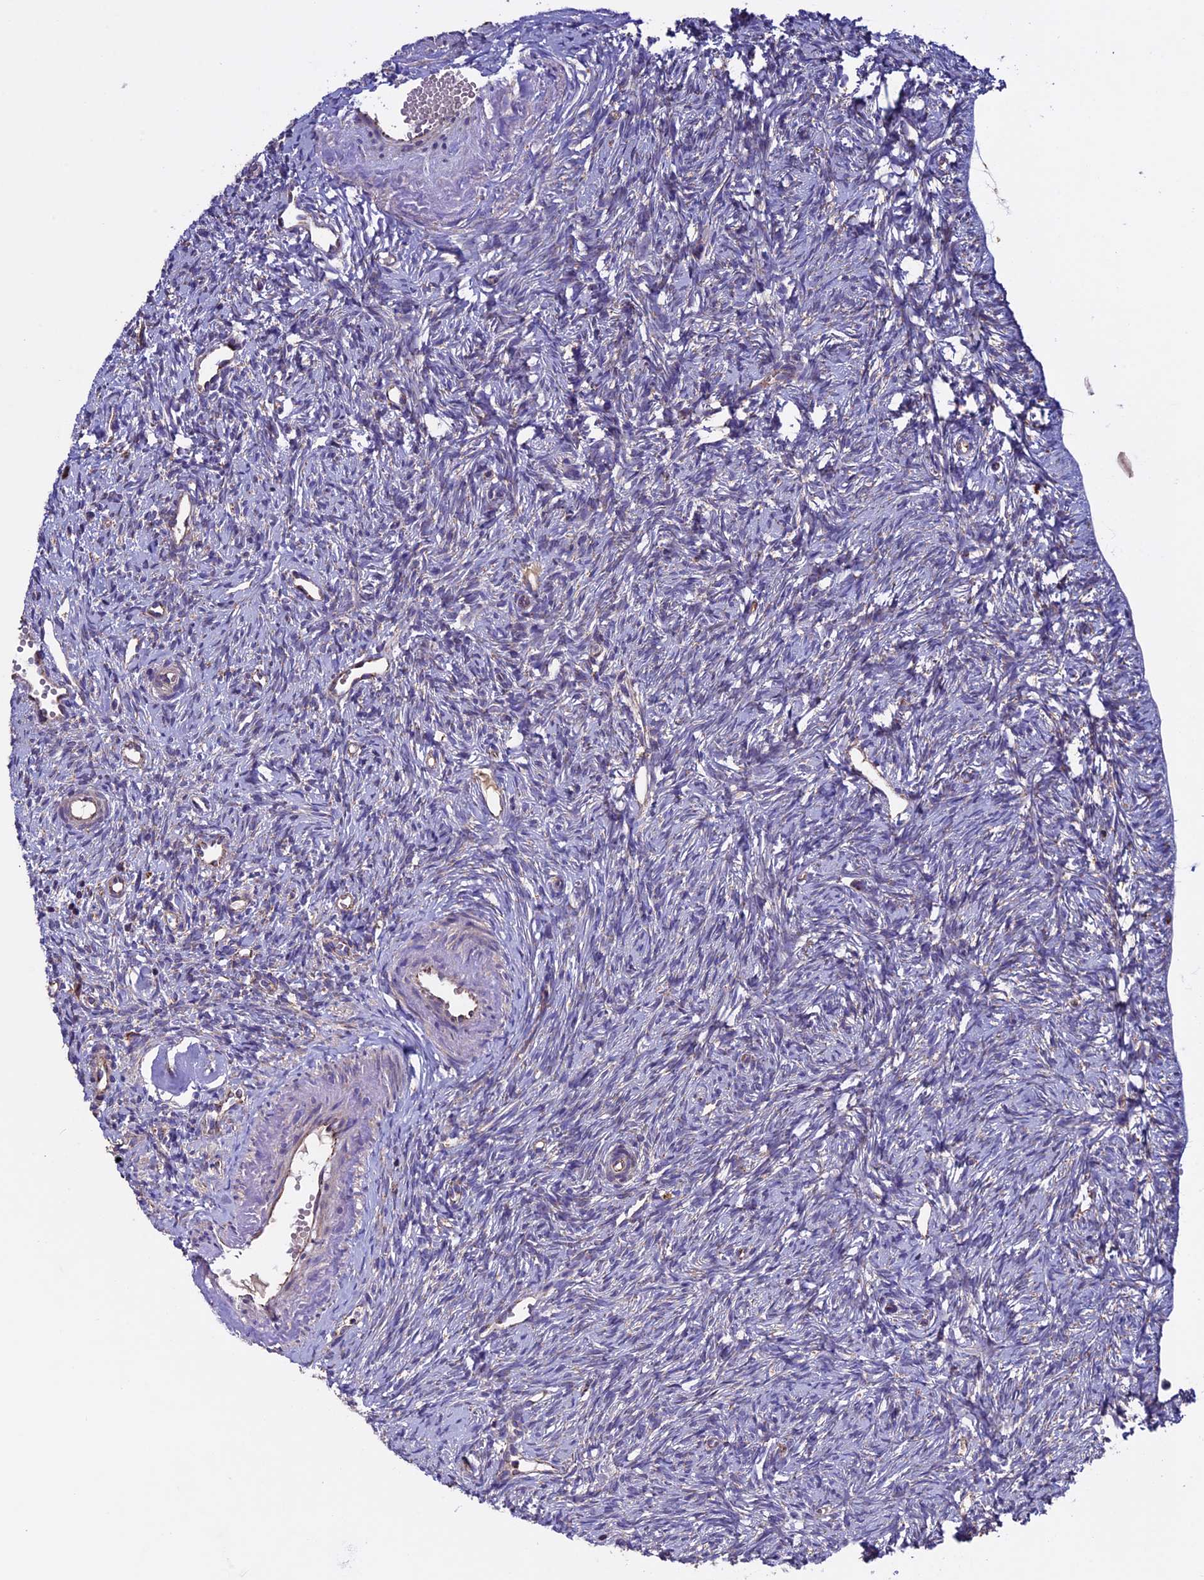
{"staining": {"intensity": "weak", "quantity": "25%-75%", "location": "cytoplasmic/membranous"}, "tissue": "ovary", "cell_type": "Follicle cells", "image_type": "normal", "snomed": [{"axis": "morphology", "description": "Normal tissue, NOS"}, {"axis": "topography", "description": "Ovary"}], "caption": "DAB (3,3'-diaminobenzidine) immunohistochemical staining of normal human ovary shows weak cytoplasmic/membranous protein expression in about 25%-75% of follicle cells. (DAB = brown stain, brightfield microscopy at high magnification).", "gene": "RNF17", "patient": {"sex": "female", "age": 51}}